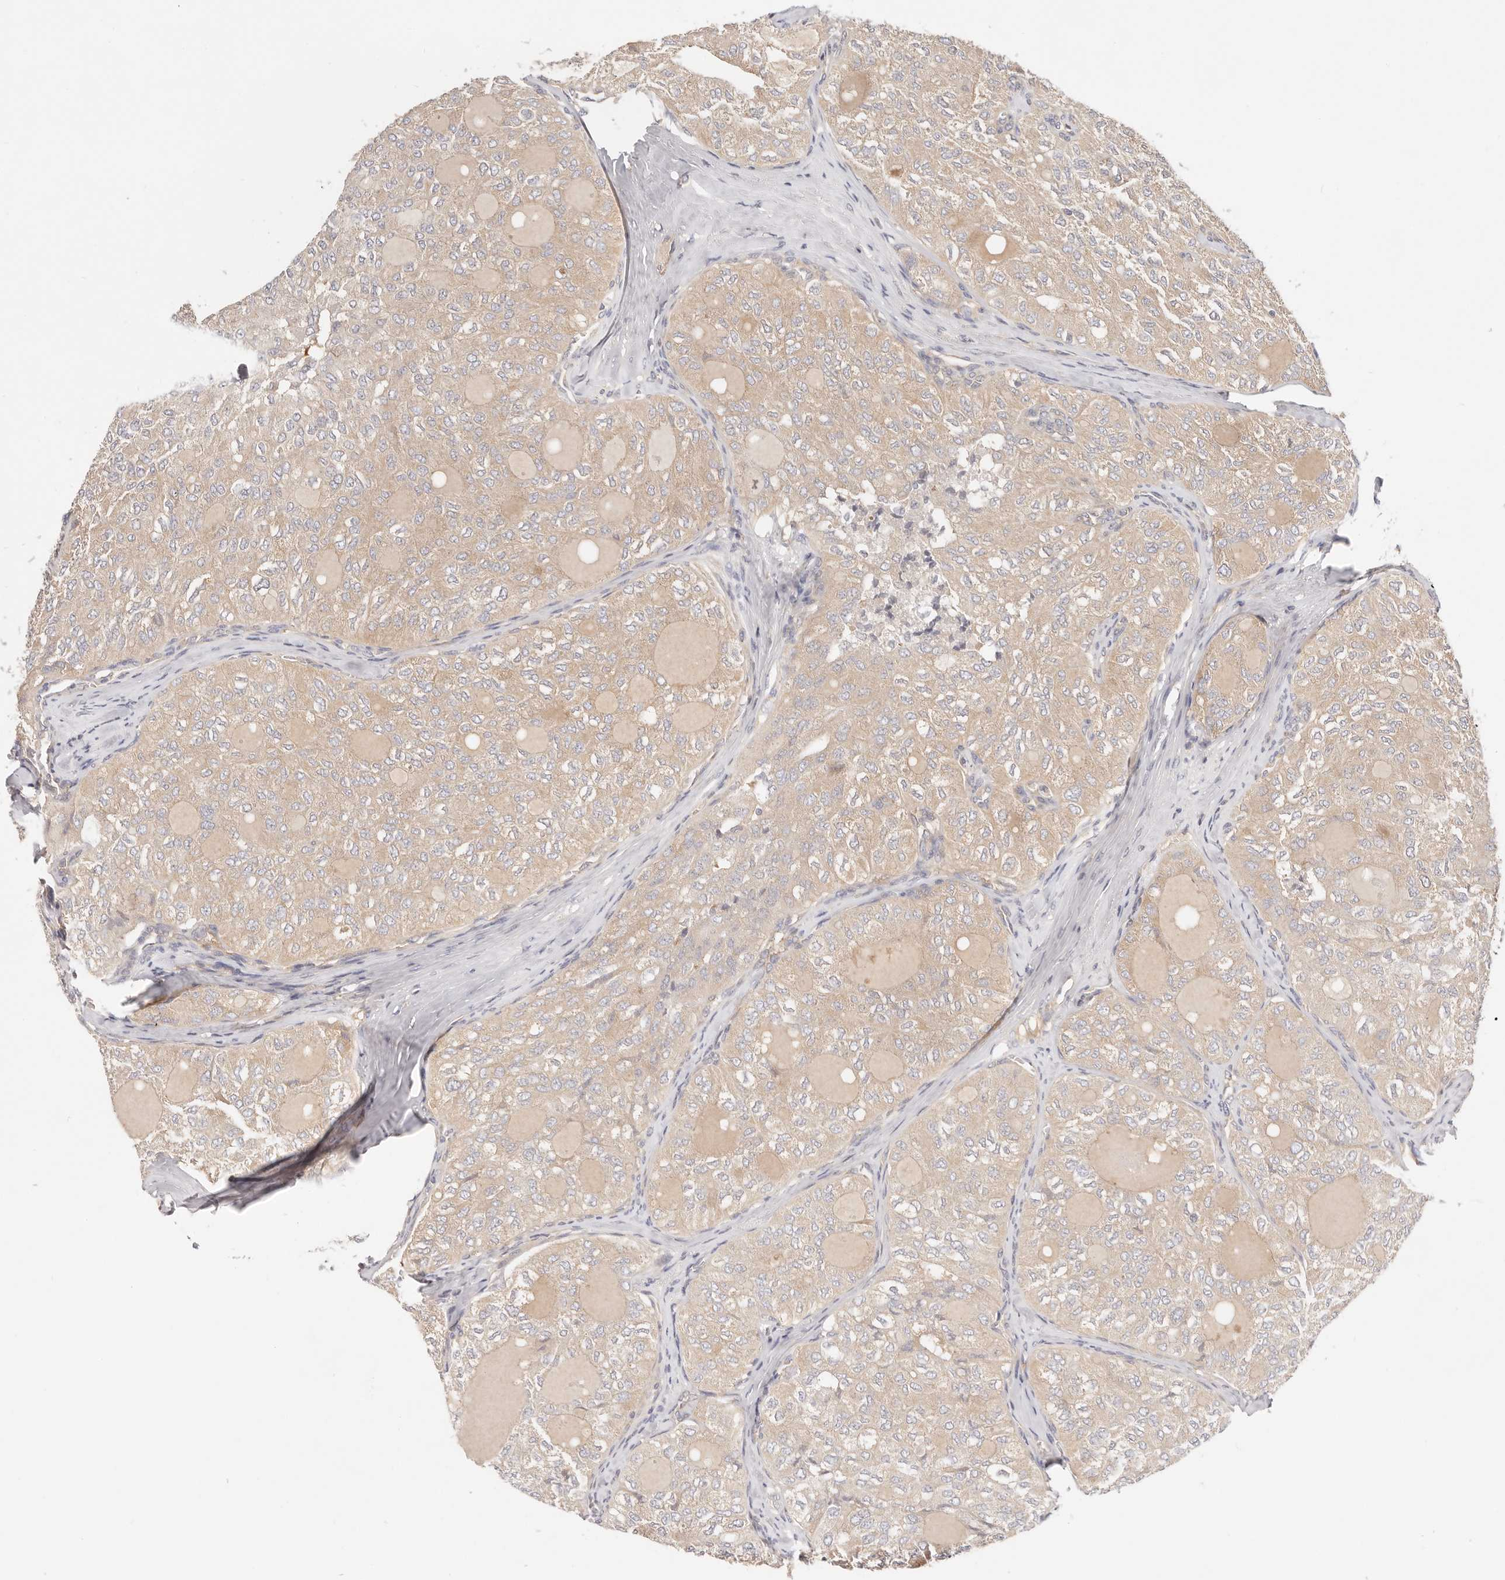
{"staining": {"intensity": "weak", "quantity": ">75%", "location": "cytoplasmic/membranous"}, "tissue": "thyroid cancer", "cell_type": "Tumor cells", "image_type": "cancer", "snomed": [{"axis": "morphology", "description": "Follicular adenoma carcinoma, NOS"}, {"axis": "topography", "description": "Thyroid gland"}], "caption": "This micrograph displays immunohistochemistry staining of human thyroid follicular adenoma carcinoma, with low weak cytoplasmic/membranous staining in approximately >75% of tumor cells.", "gene": "KCMF1", "patient": {"sex": "male", "age": 75}}